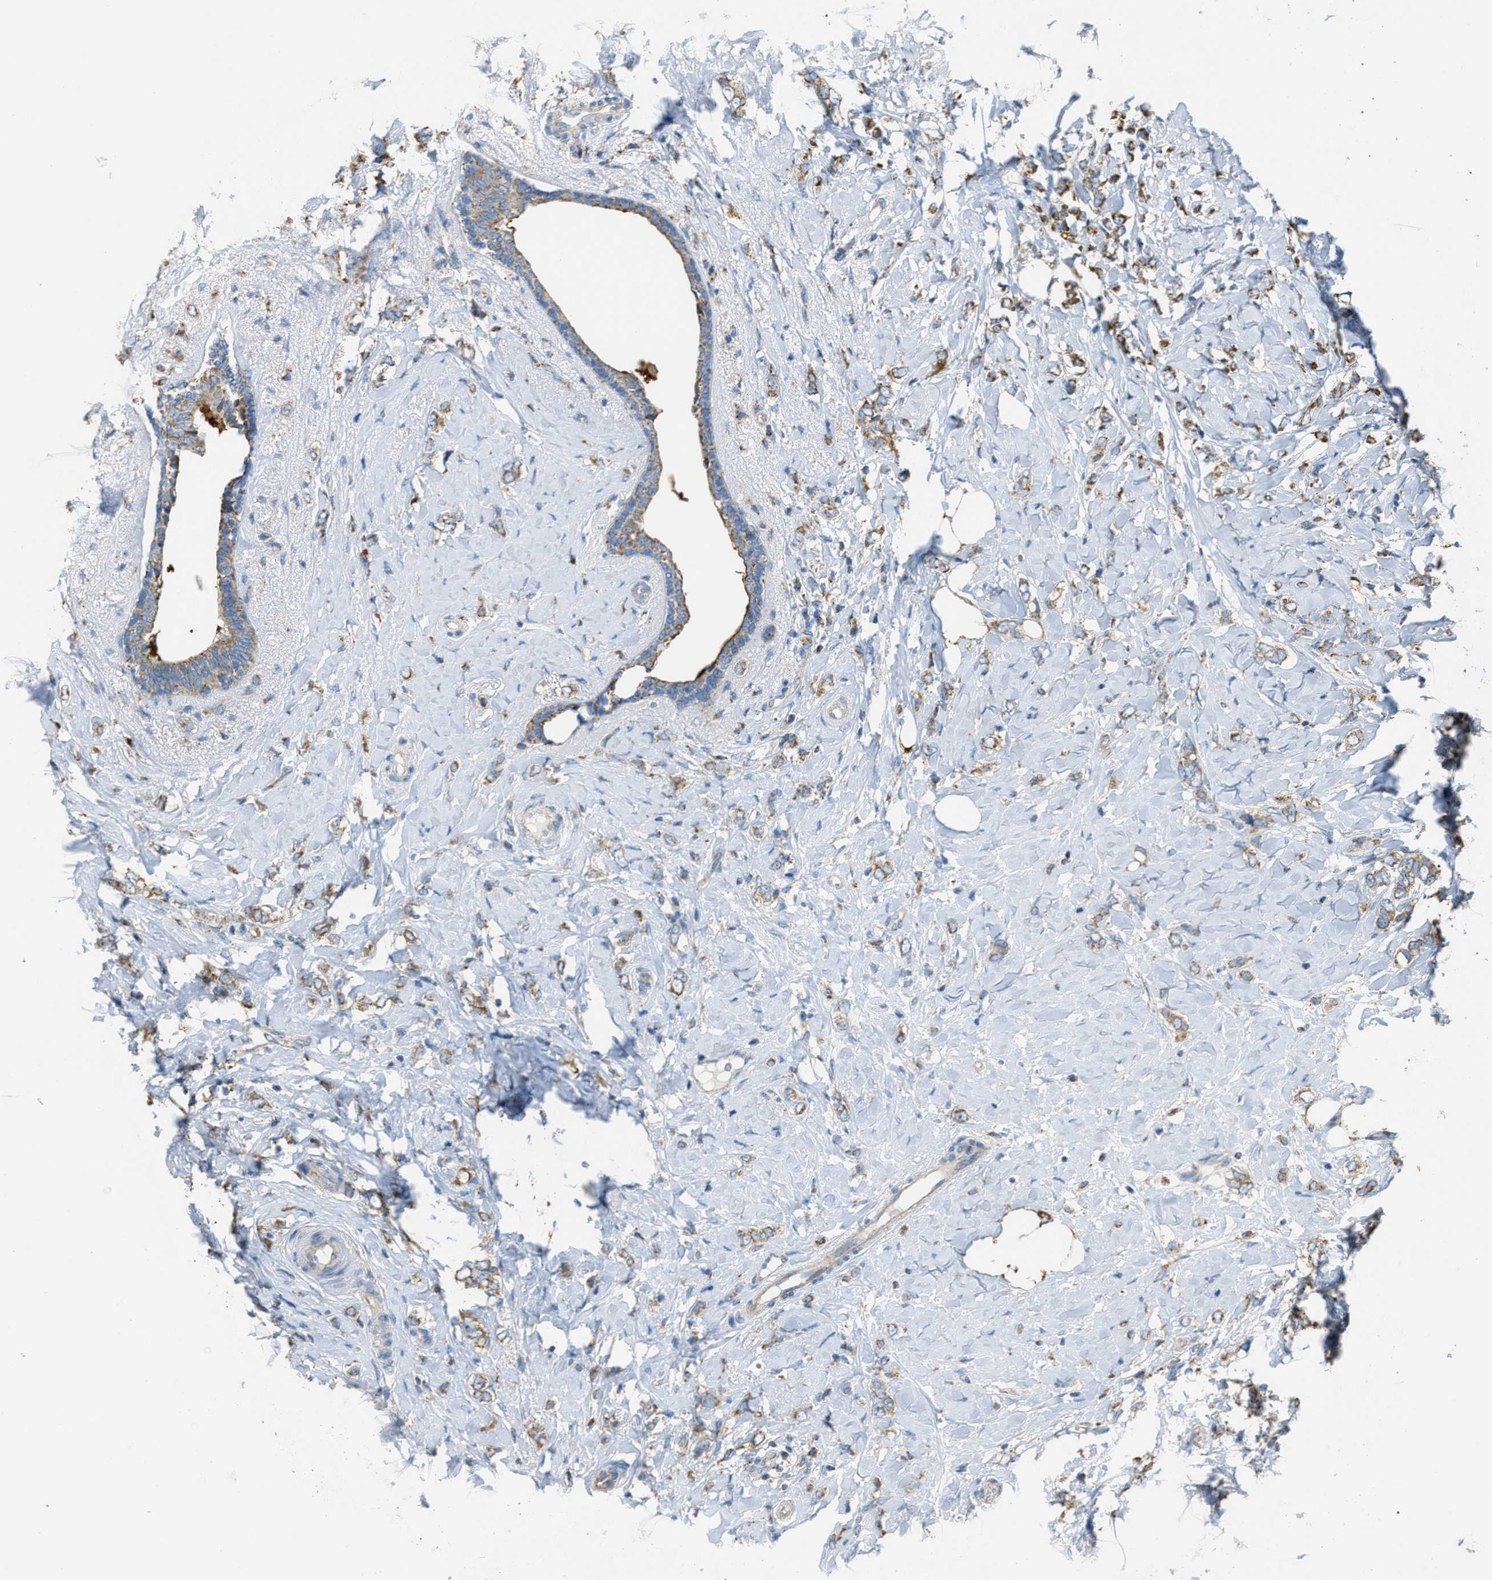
{"staining": {"intensity": "moderate", "quantity": ">75%", "location": "cytoplasmic/membranous"}, "tissue": "breast cancer", "cell_type": "Tumor cells", "image_type": "cancer", "snomed": [{"axis": "morphology", "description": "Normal tissue, NOS"}, {"axis": "morphology", "description": "Lobular carcinoma"}, {"axis": "topography", "description": "Breast"}], "caption": "Lobular carcinoma (breast) stained with DAB immunohistochemistry (IHC) reveals medium levels of moderate cytoplasmic/membranous expression in approximately >75% of tumor cells. (IHC, brightfield microscopy, high magnification).", "gene": "SLC25A11", "patient": {"sex": "female", "age": 47}}